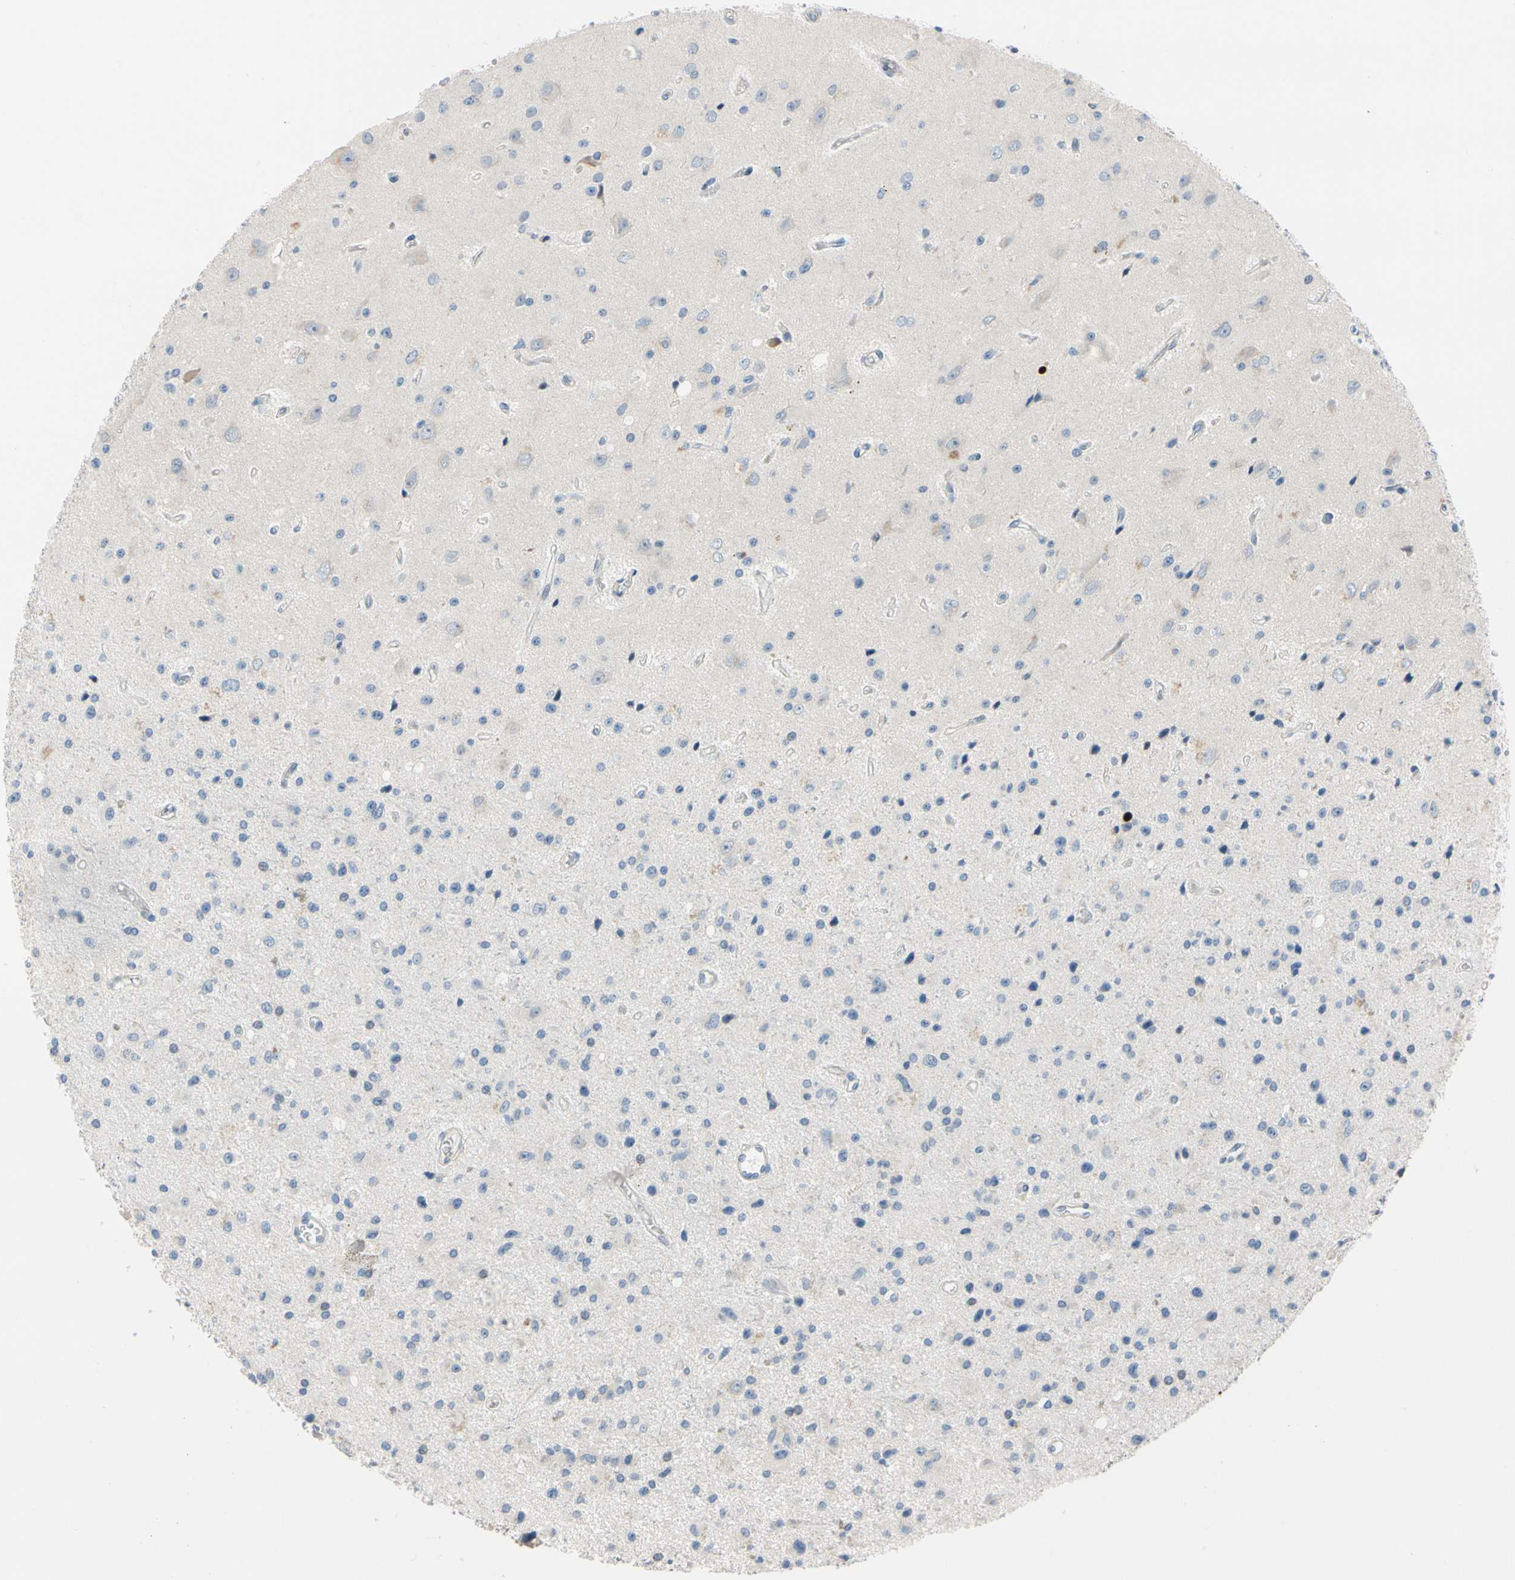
{"staining": {"intensity": "weak", "quantity": "<25%", "location": "cytoplasmic/membranous"}, "tissue": "glioma", "cell_type": "Tumor cells", "image_type": "cancer", "snomed": [{"axis": "morphology", "description": "Glioma, malignant, Low grade"}, {"axis": "topography", "description": "Brain"}], "caption": "This is a image of immunohistochemistry staining of glioma, which shows no staining in tumor cells.", "gene": "TRAF5", "patient": {"sex": "male", "age": 58}}